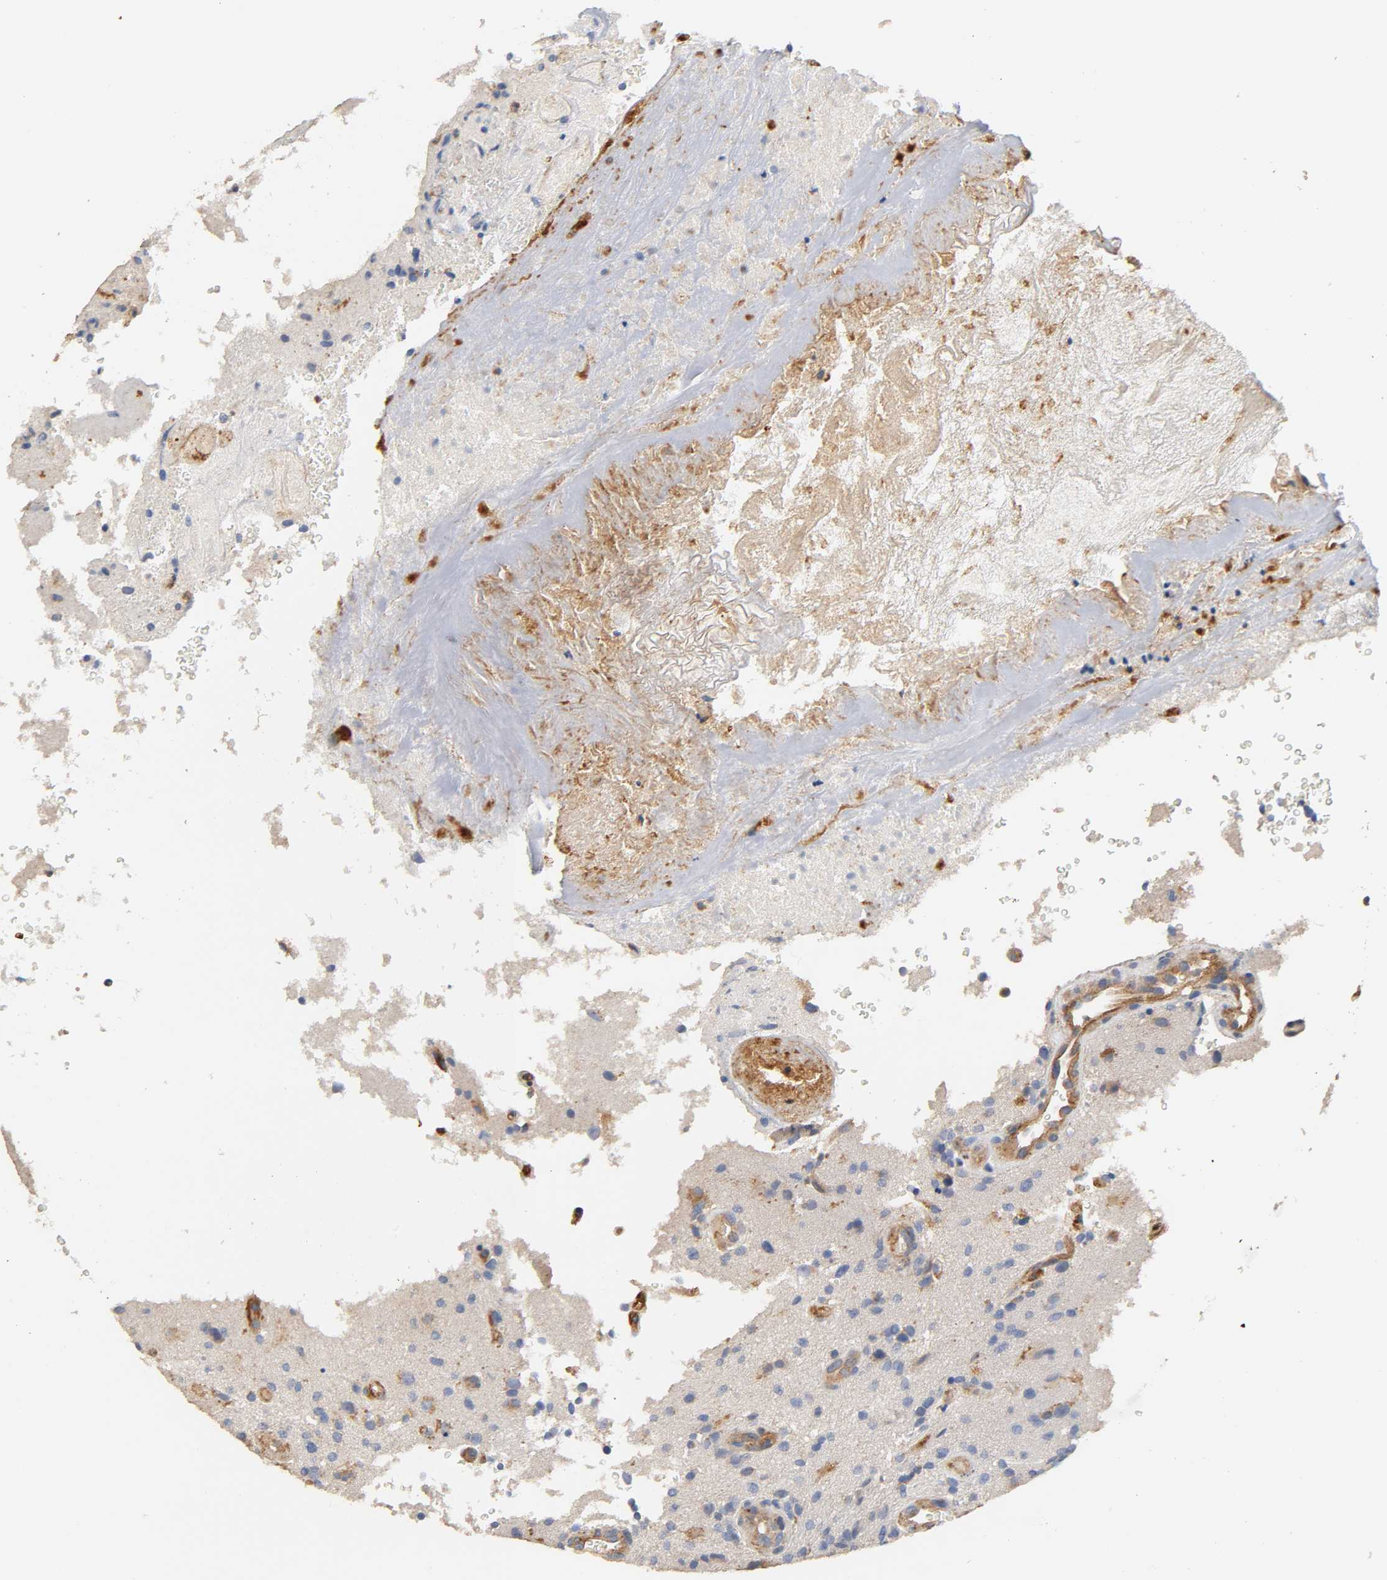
{"staining": {"intensity": "weak", "quantity": "<25%", "location": "cytoplasmic/membranous"}, "tissue": "glioma", "cell_type": "Tumor cells", "image_type": "cancer", "snomed": [{"axis": "morphology", "description": "Normal tissue, NOS"}, {"axis": "morphology", "description": "Glioma, malignant, High grade"}, {"axis": "topography", "description": "Cerebral cortex"}], "caption": "Photomicrograph shows no significant protein positivity in tumor cells of malignant high-grade glioma.", "gene": "IFITM3", "patient": {"sex": "male", "age": 75}}